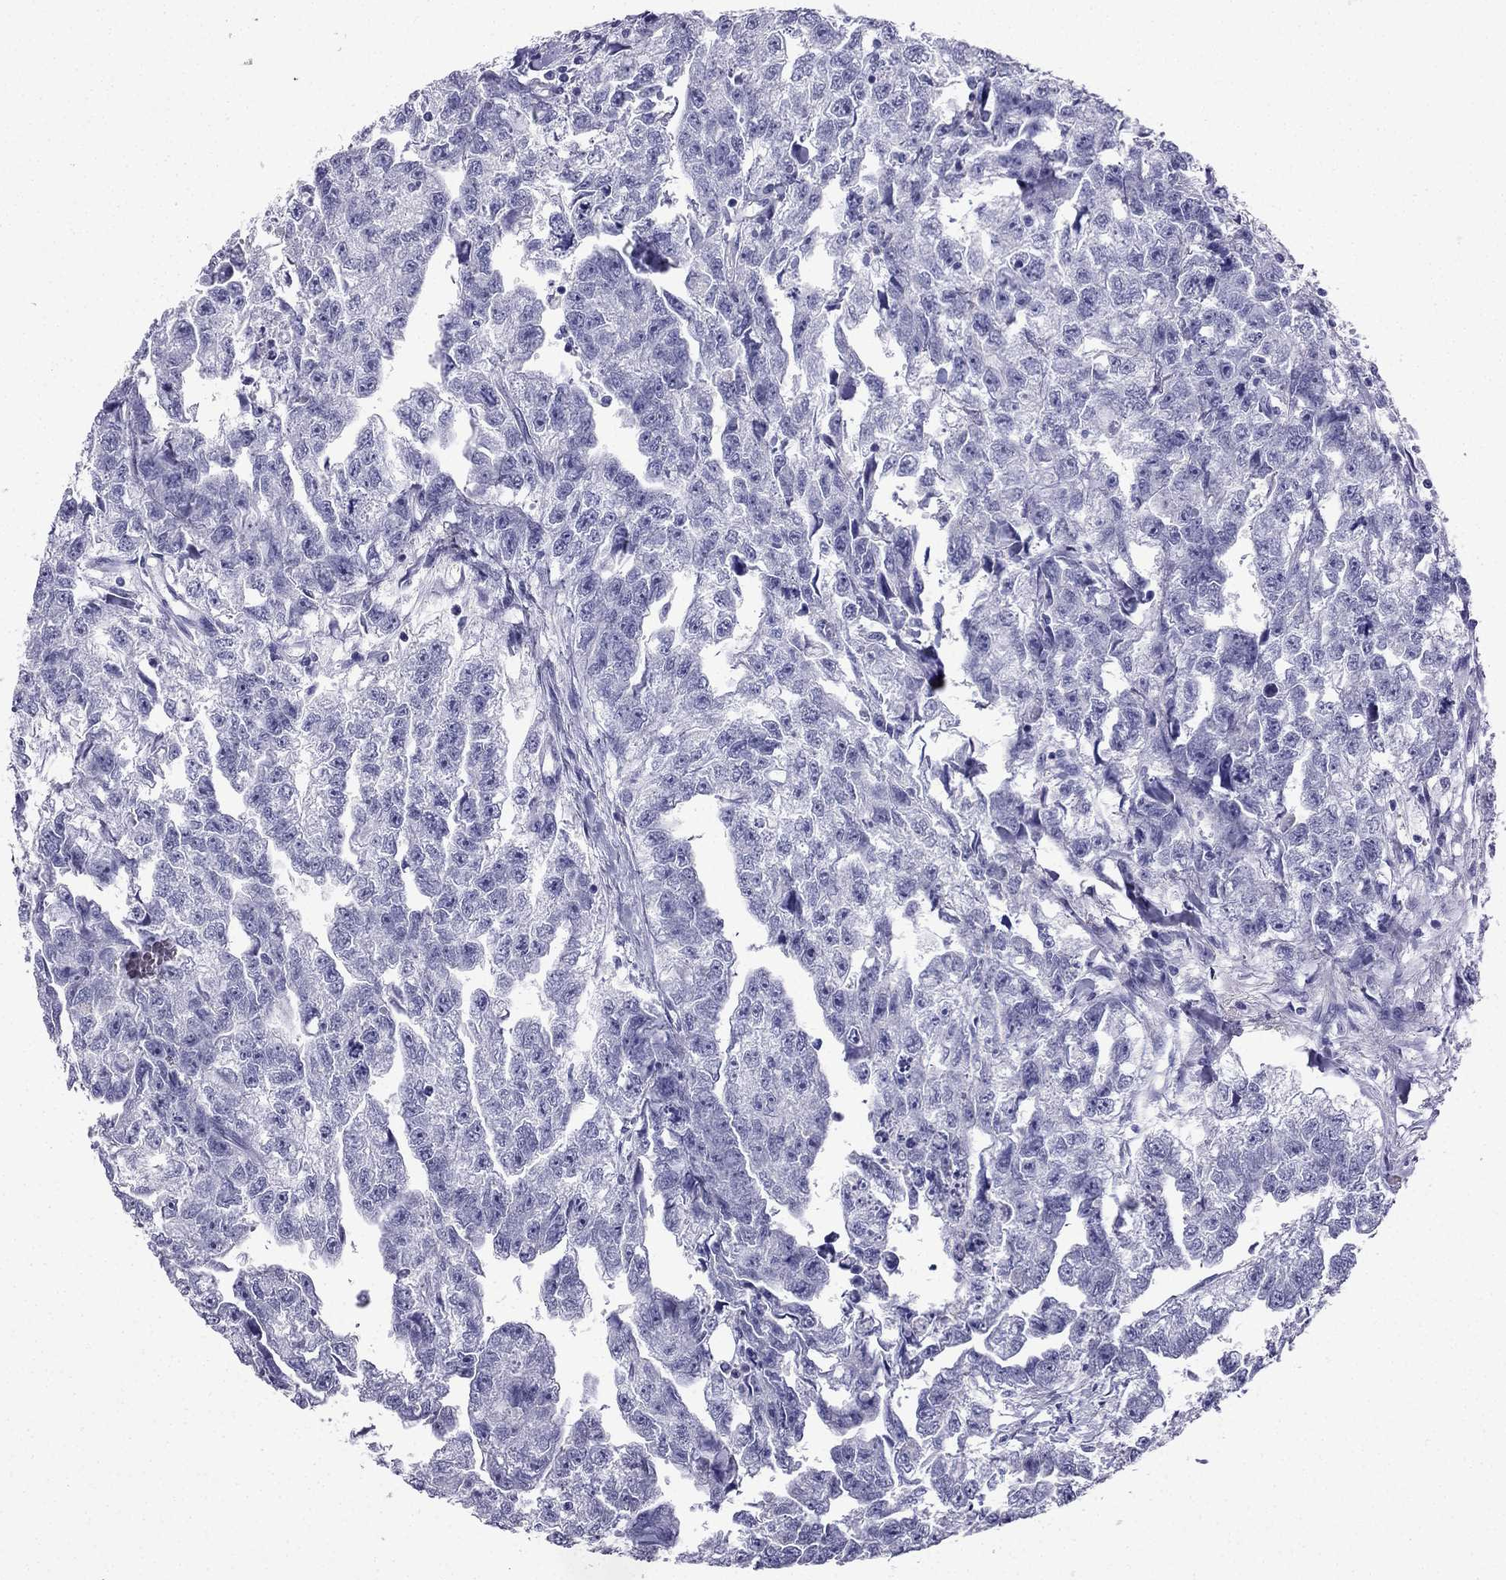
{"staining": {"intensity": "negative", "quantity": "none", "location": "none"}, "tissue": "testis cancer", "cell_type": "Tumor cells", "image_type": "cancer", "snomed": [{"axis": "morphology", "description": "Carcinoma, Embryonal, NOS"}, {"axis": "morphology", "description": "Teratoma, malignant, NOS"}, {"axis": "topography", "description": "Testis"}], "caption": "Immunohistochemistry micrograph of embryonal carcinoma (testis) stained for a protein (brown), which reveals no positivity in tumor cells.", "gene": "NPTX1", "patient": {"sex": "male", "age": 44}}